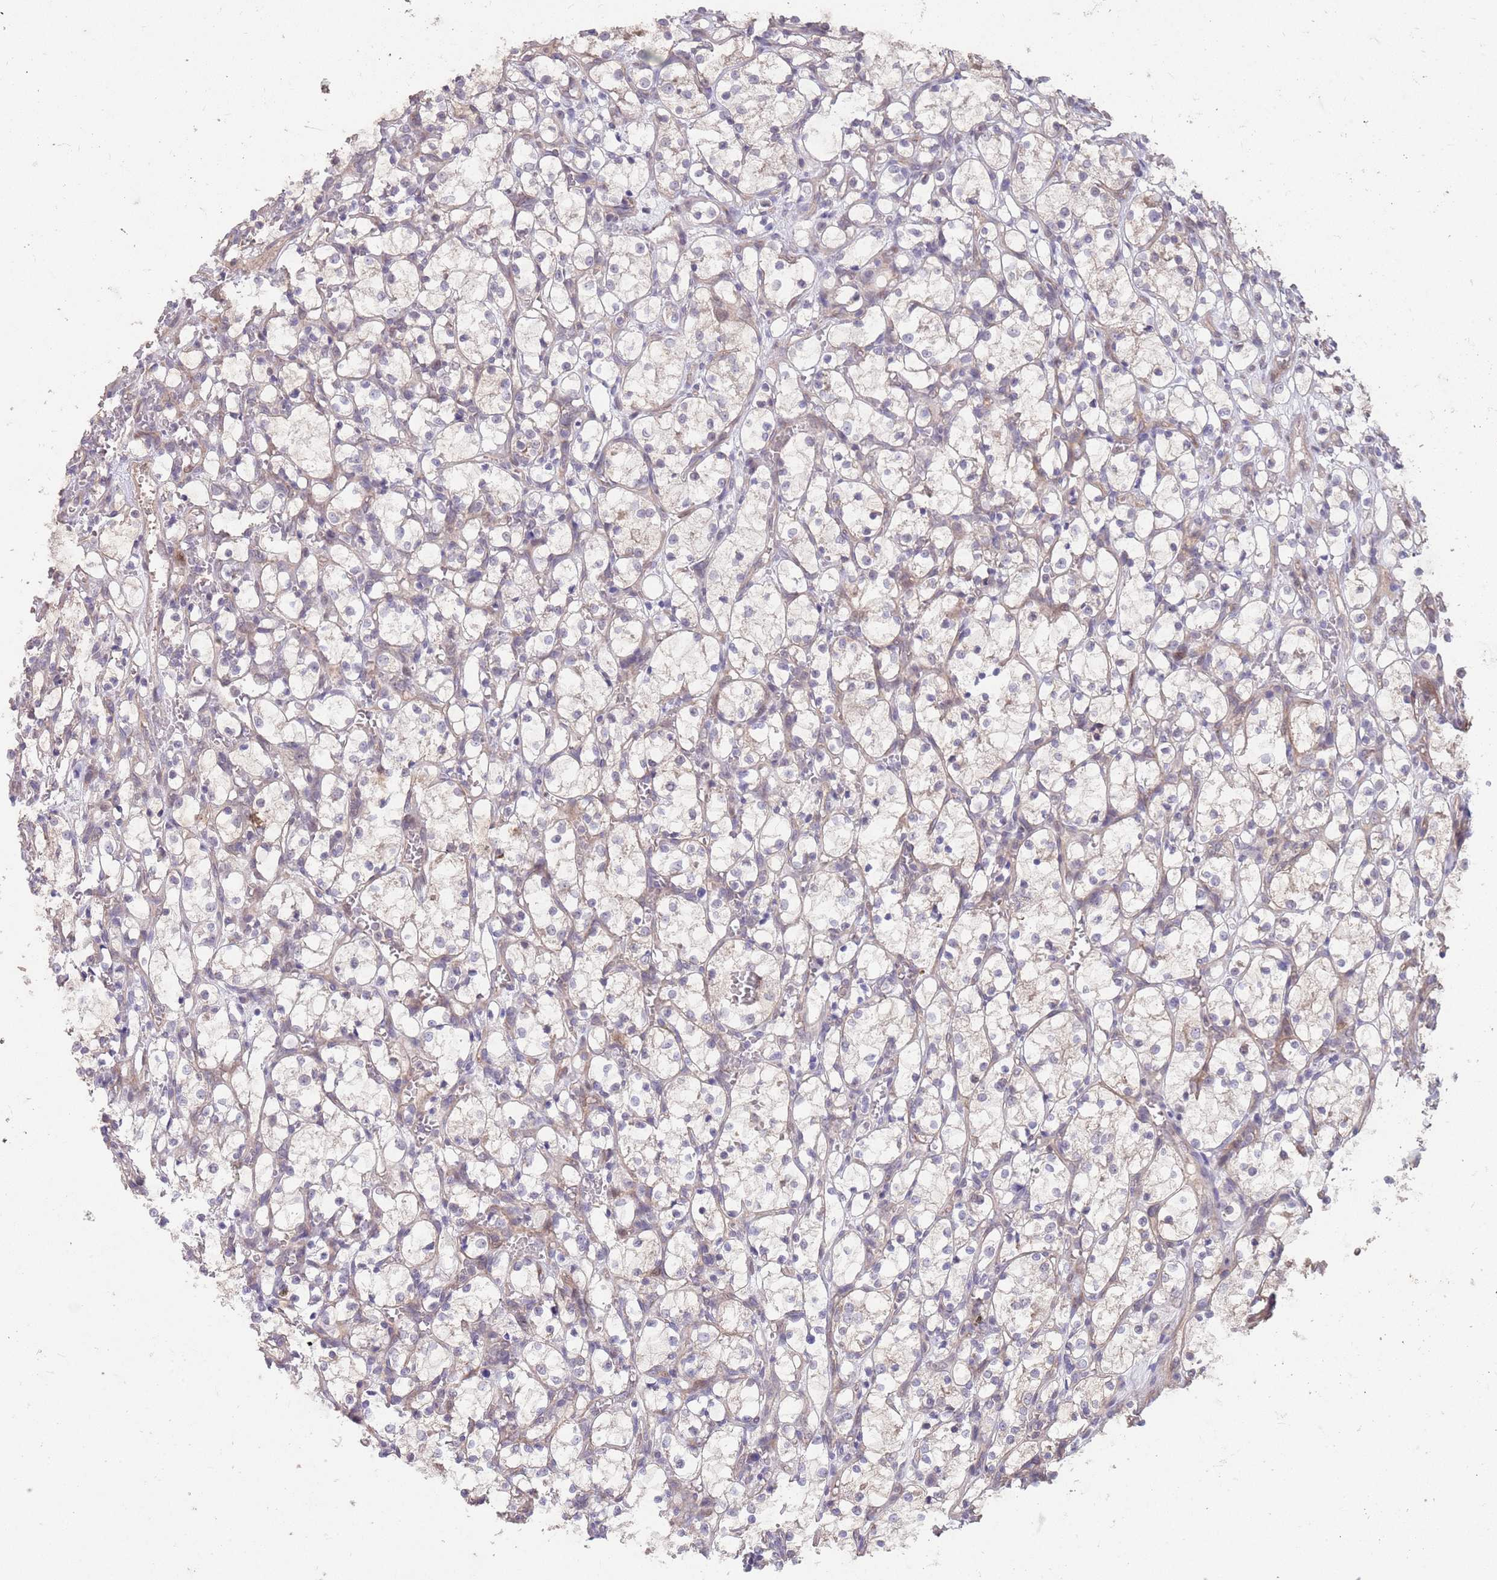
{"staining": {"intensity": "negative", "quantity": "none", "location": "none"}, "tissue": "renal cancer", "cell_type": "Tumor cells", "image_type": "cancer", "snomed": [{"axis": "morphology", "description": "Adenocarcinoma, NOS"}, {"axis": "topography", "description": "Kidney"}], "caption": "Protein analysis of renal cancer (adenocarcinoma) demonstrates no significant positivity in tumor cells.", "gene": "MEI1", "patient": {"sex": "female", "age": 69}}